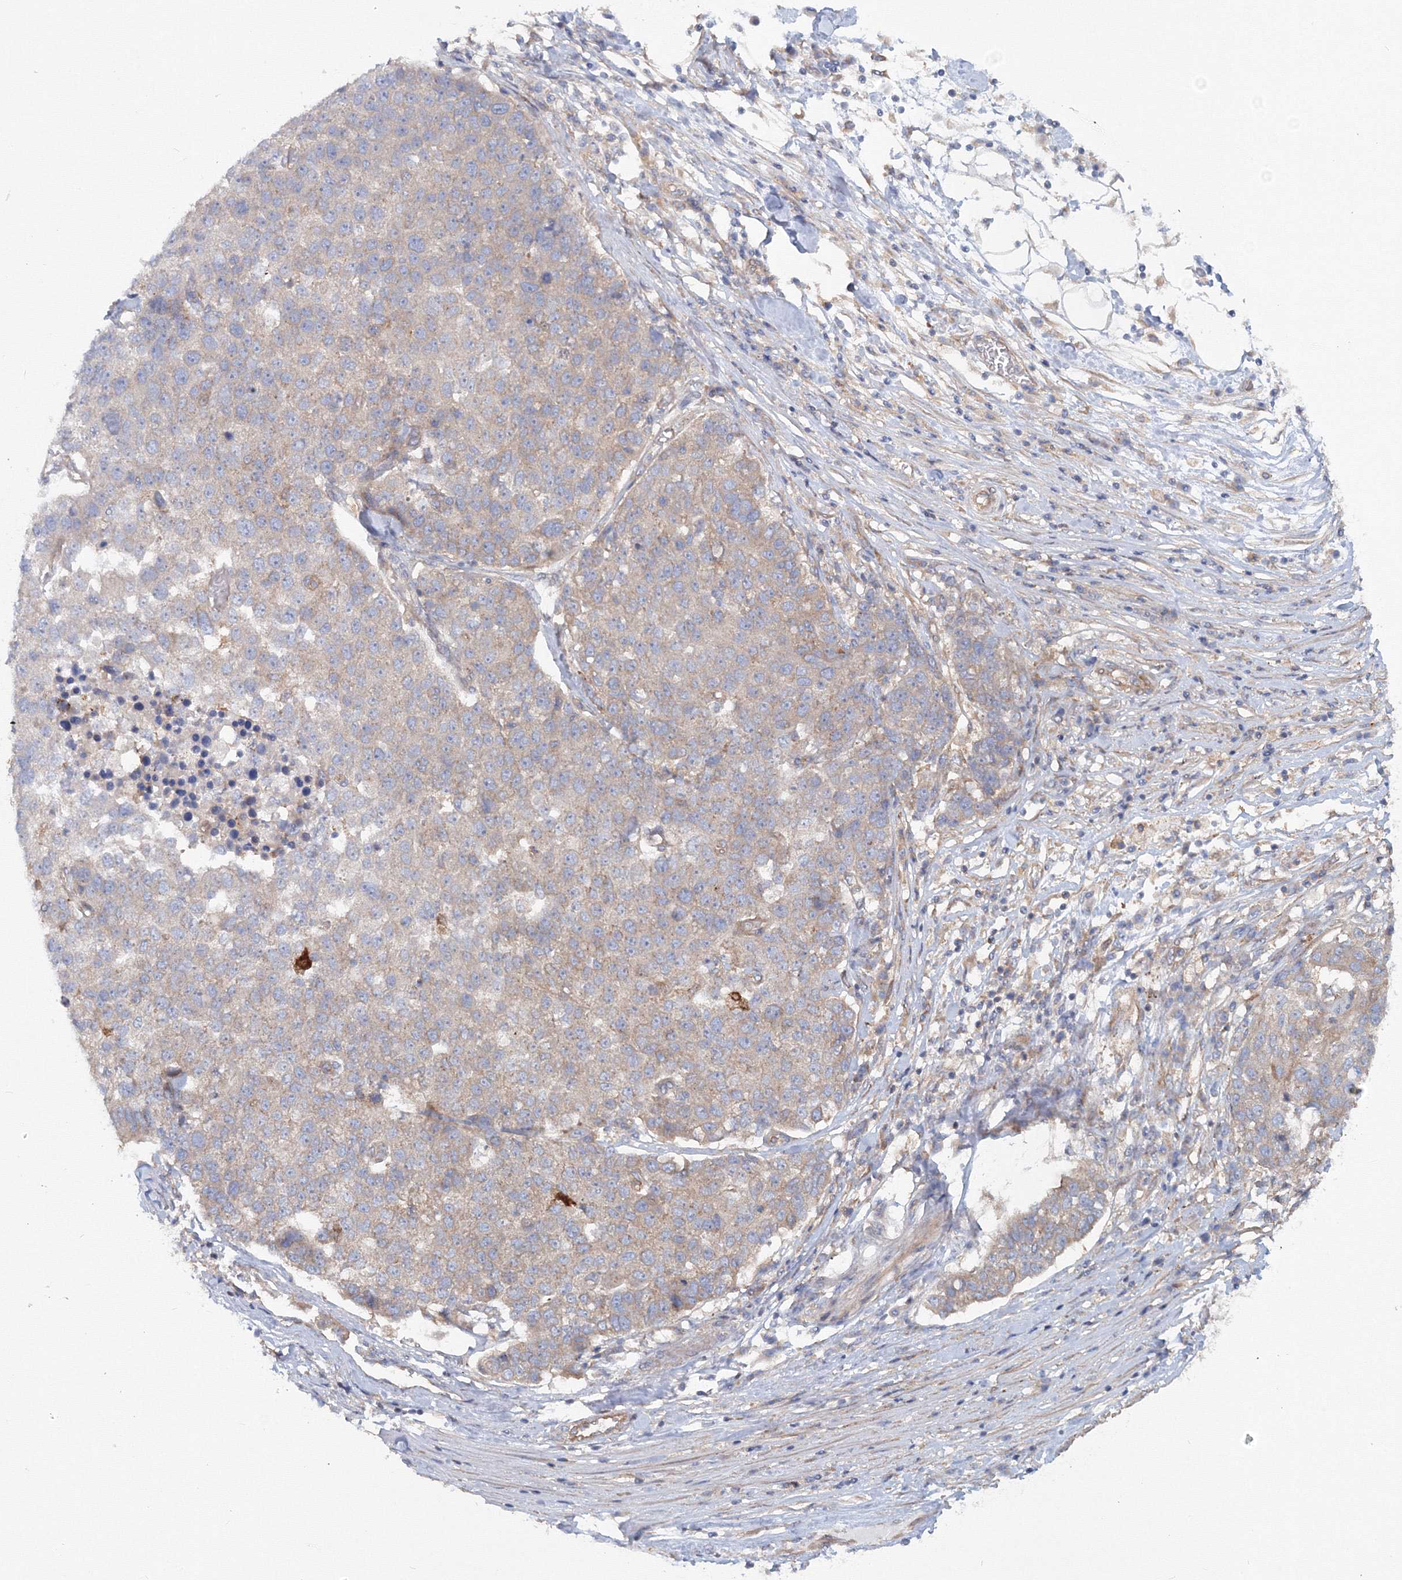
{"staining": {"intensity": "weak", "quantity": "<25%", "location": "cytoplasmic/membranous"}, "tissue": "pancreatic cancer", "cell_type": "Tumor cells", "image_type": "cancer", "snomed": [{"axis": "morphology", "description": "Adenocarcinoma, NOS"}, {"axis": "topography", "description": "Pancreas"}], "caption": "The histopathology image shows no staining of tumor cells in pancreatic cancer.", "gene": "EXOC1", "patient": {"sex": "female", "age": 61}}